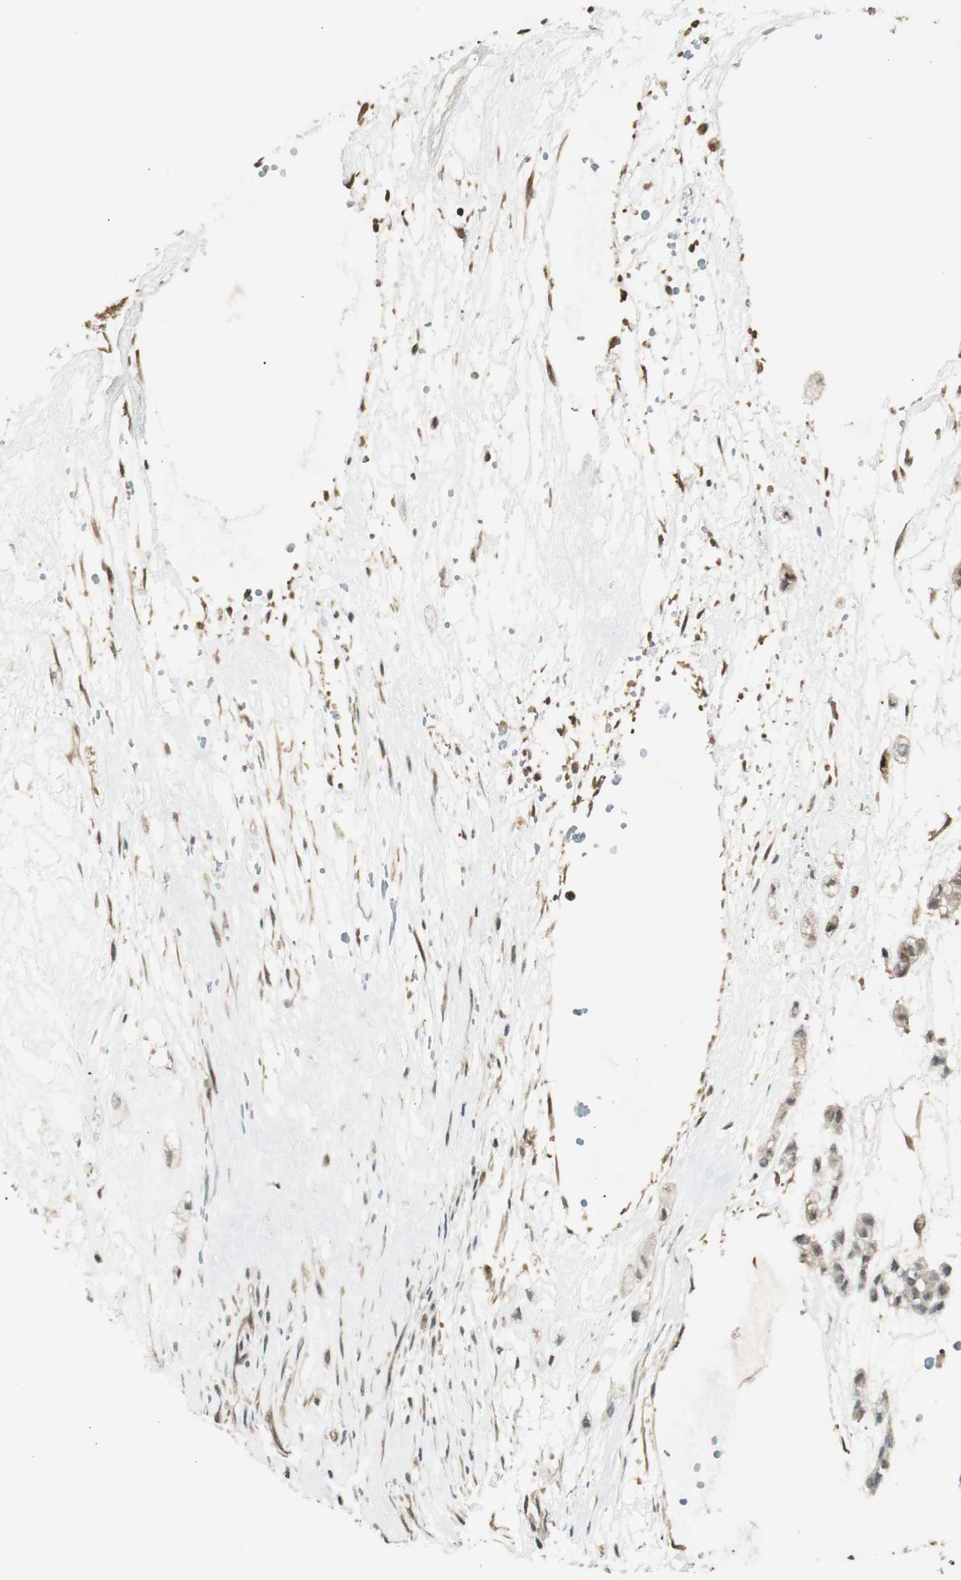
{"staining": {"intensity": "weak", "quantity": "<25%", "location": "cytoplasmic/membranous"}, "tissue": "head and neck cancer", "cell_type": "Tumor cells", "image_type": "cancer", "snomed": [{"axis": "morphology", "description": "Adenocarcinoma, NOS"}, {"axis": "morphology", "description": "Adenoma, NOS"}, {"axis": "topography", "description": "Head-Neck"}], "caption": "Tumor cells are negative for protein expression in human adenoma (head and neck). (Brightfield microscopy of DAB IHC at high magnification).", "gene": "SERPINB6", "patient": {"sex": "female", "age": 55}}